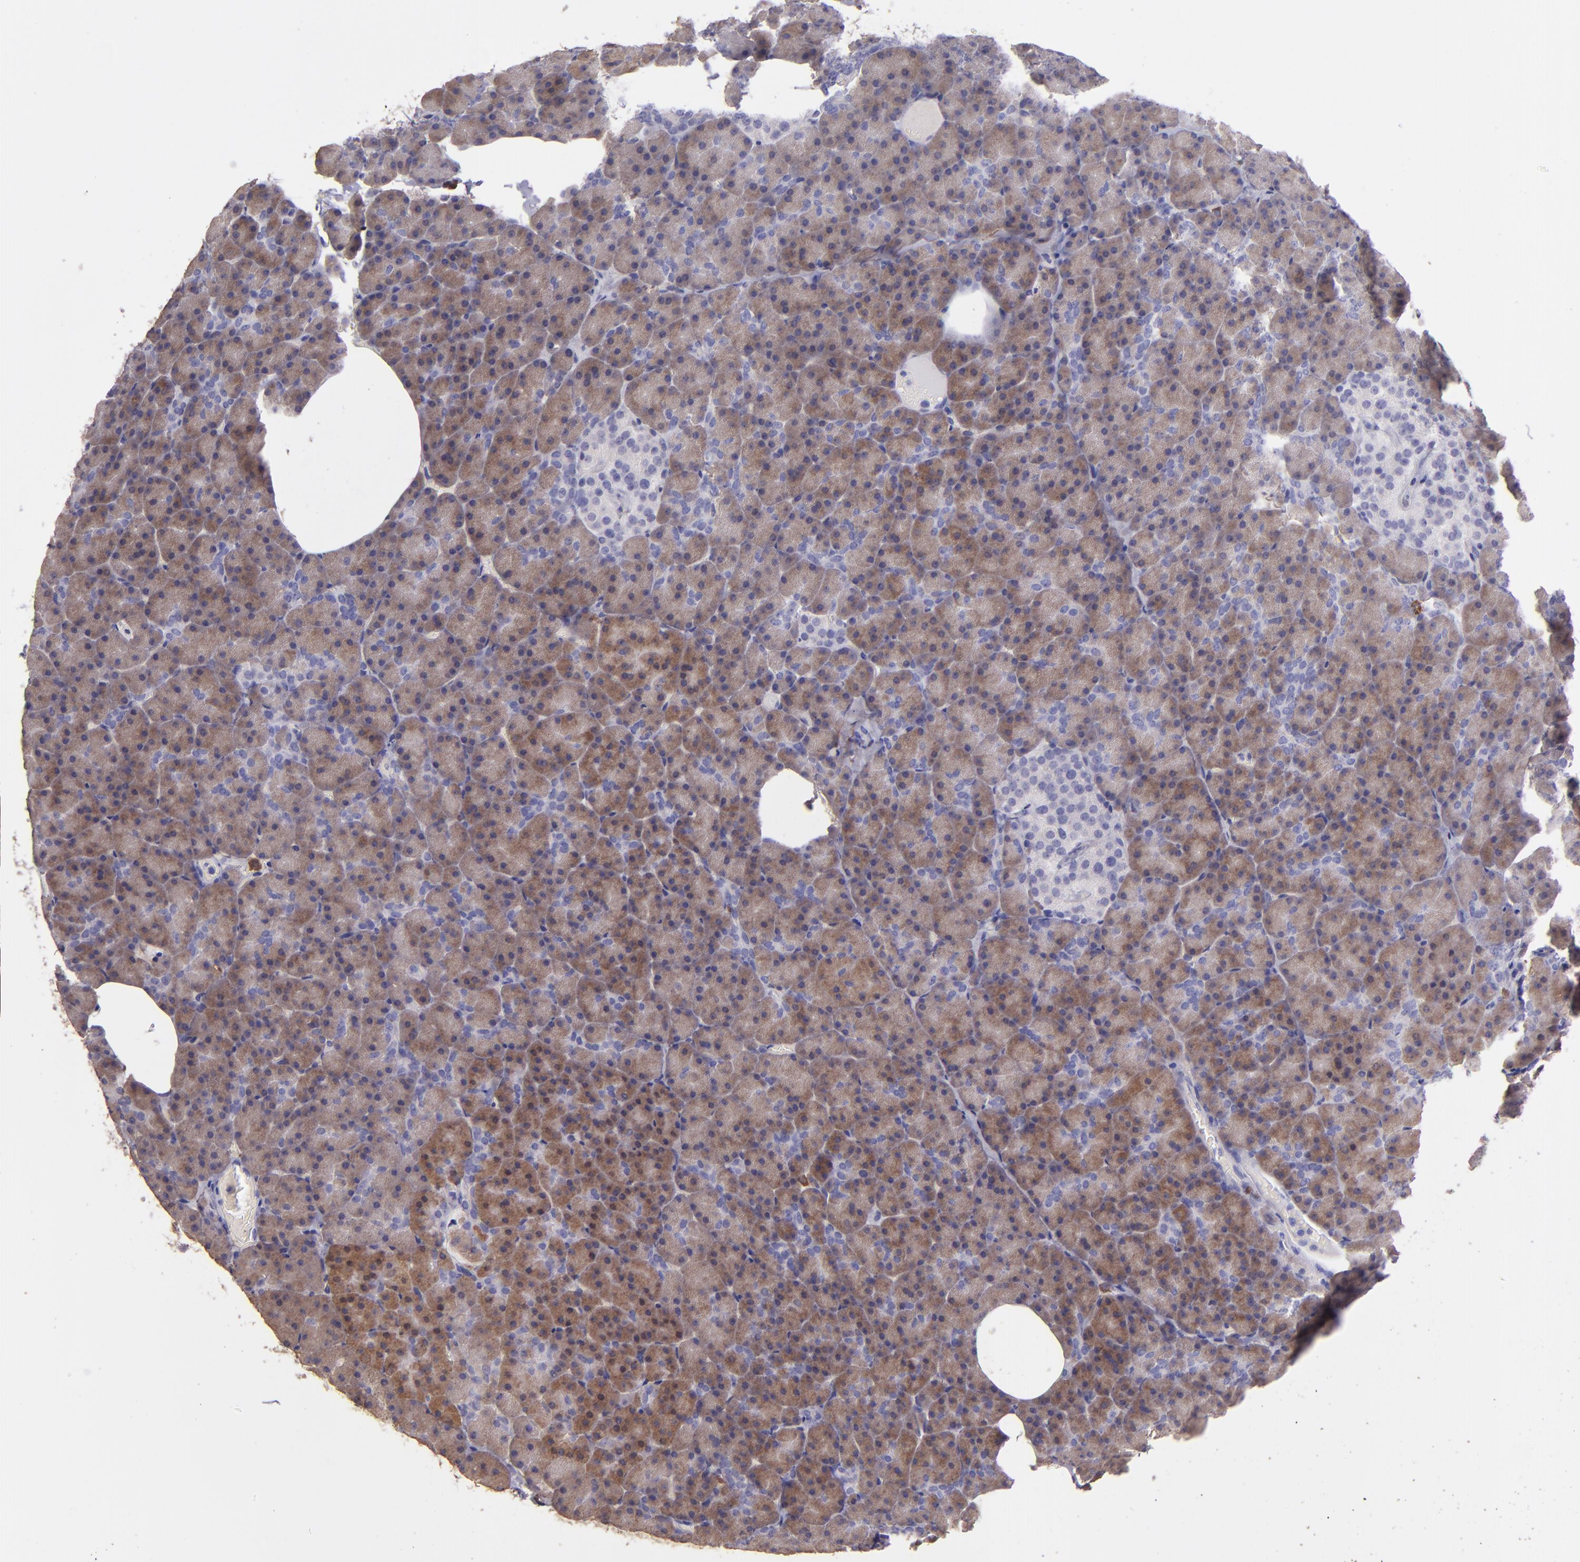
{"staining": {"intensity": "moderate", "quantity": ">75%", "location": "cytoplasmic/membranous"}, "tissue": "pancreas", "cell_type": "Exocrine glandular cells", "image_type": "normal", "snomed": [{"axis": "morphology", "description": "Normal tissue, NOS"}, {"axis": "topography", "description": "Pancreas"}], "caption": "This histopathology image exhibits IHC staining of unremarkable pancreas, with medium moderate cytoplasmic/membranous expression in approximately >75% of exocrine glandular cells.", "gene": "PAPPA", "patient": {"sex": "female", "age": 35}}